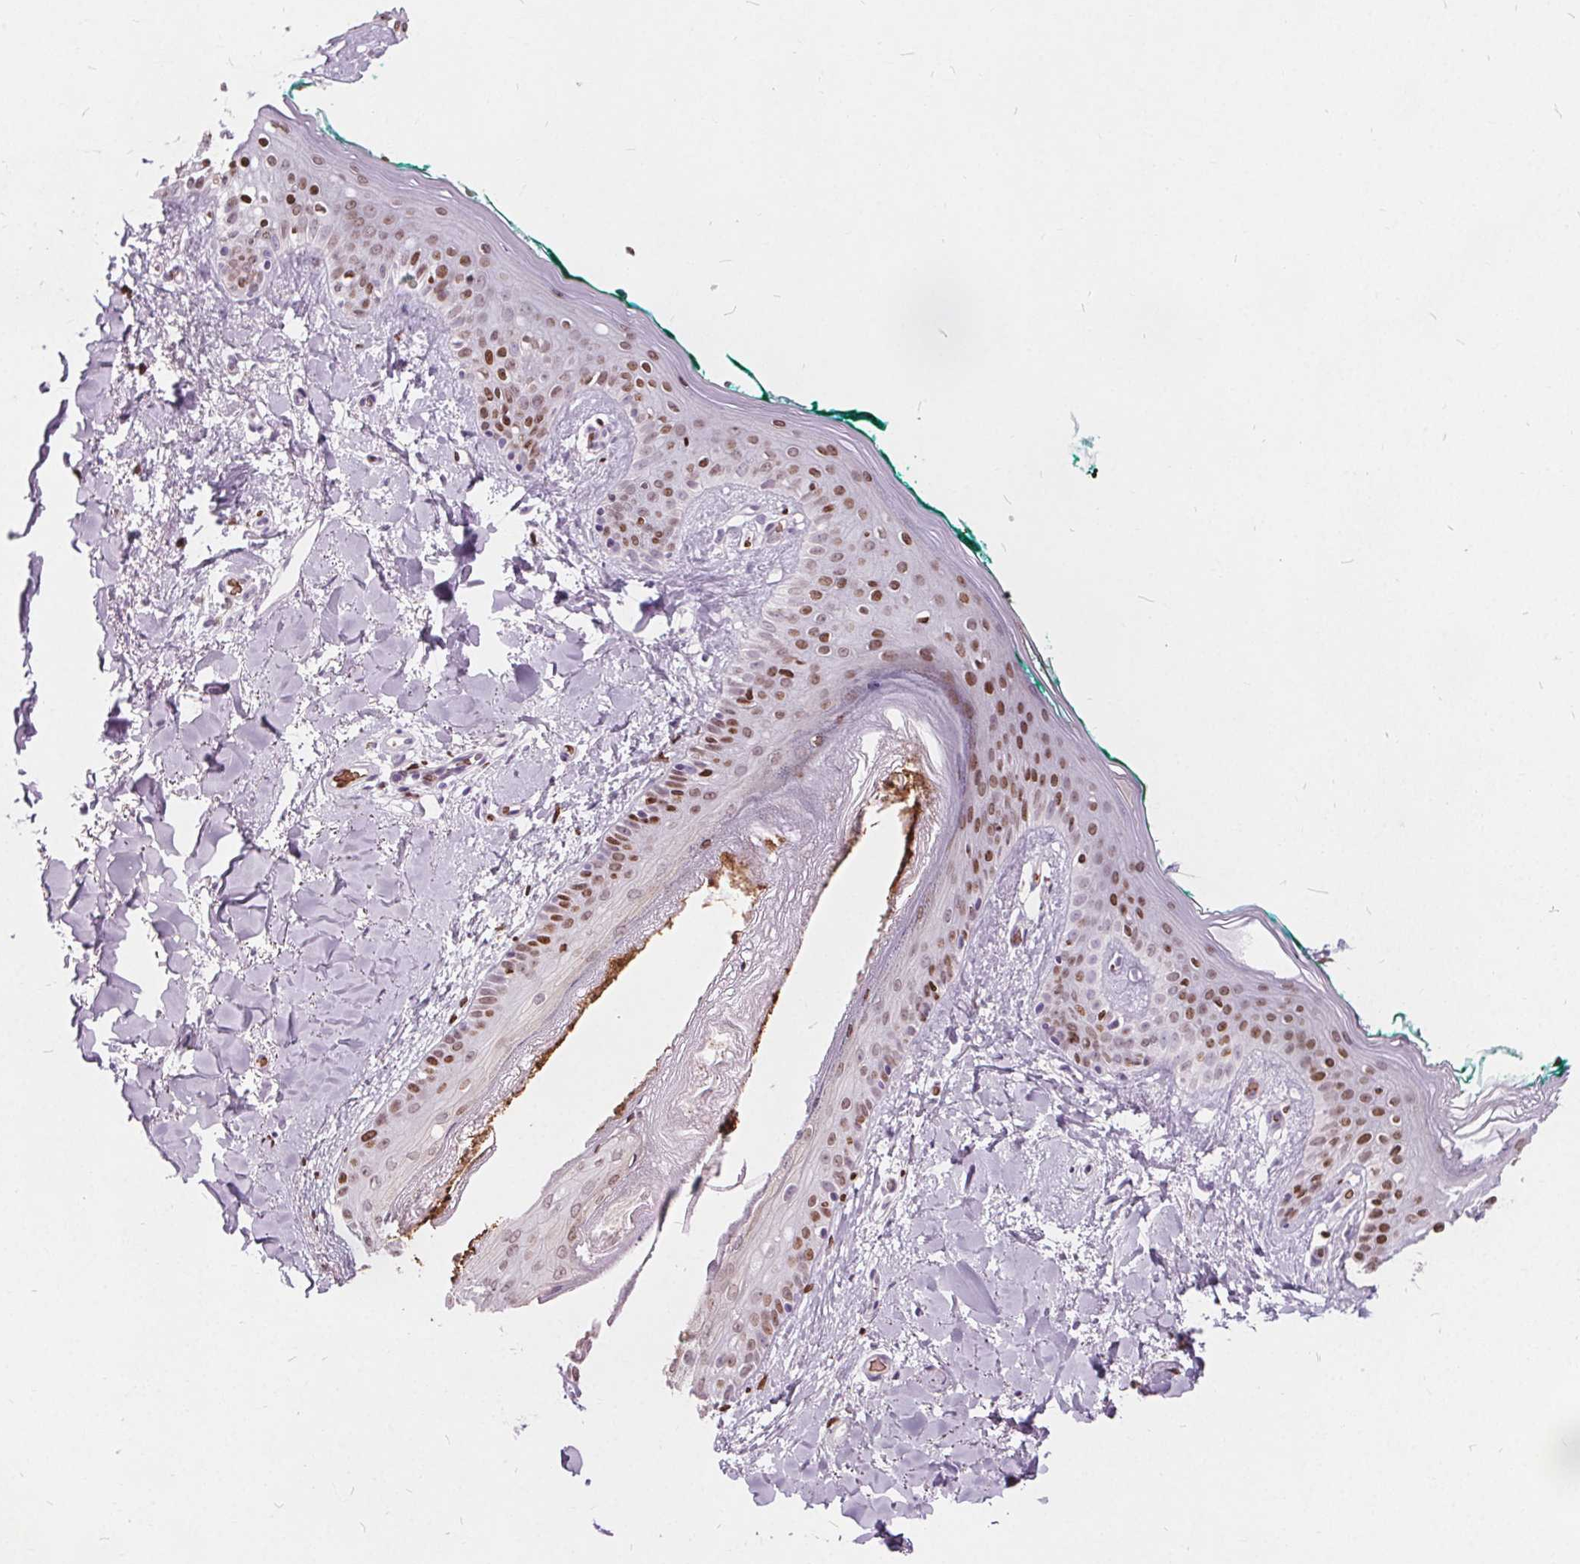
{"staining": {"intensity": "negative", "quantity": "none", "location": "none"}, "tissue": "skin", "cell_type": "Fibroblasts", "image_type": "normal", "snomed": [{"axis": "morphology", "description": "Normal tissue, NOS"}, {"axis": "topography", "description": "Skin"}], "caption": "Human skin stained for a protein using immunohistochemistry demonstrates no staining in fibroblasts.", "gene": "ISLR2", "patient": {"sex": "female", "age": 34}}